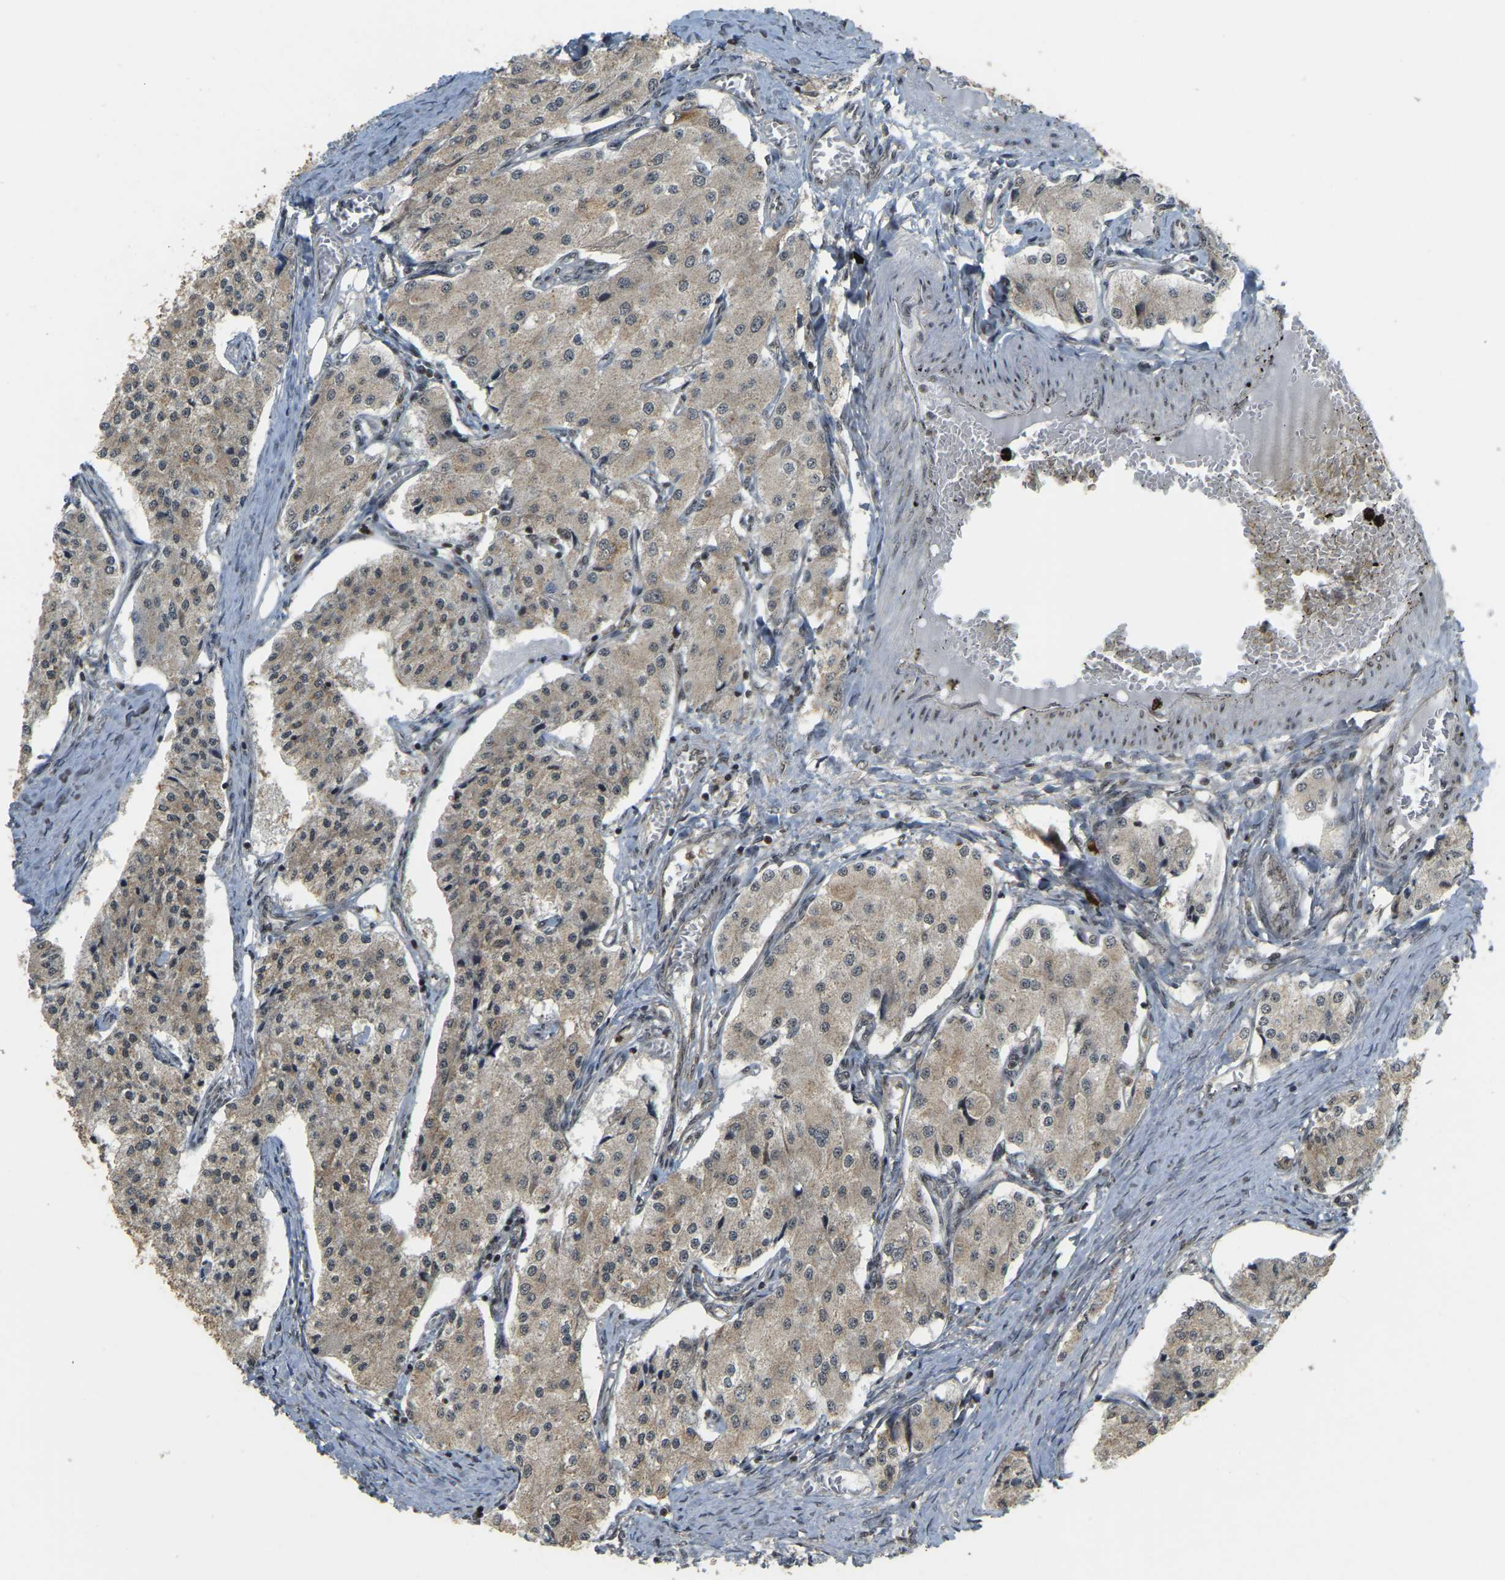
{"staining": {"intensity": "moderate", "quantity": "25%-75%", "location": "nuclear"}, "tissue": "carcinoid", "cell_type": "Tumor cells", "image_type": "cancer", "snomed": [{"axis": "morphology", "description": "Carcinoid, malignant, NOS"}, {"axis": "topography", "description": "Colon"}], "caption": "Immunohistochemistry (DAB (3,3'-diaminobenzidine)) staining of malignant carcinoid reveals moderate nuclear protein staining in about 25%-75% of tumor cells. The staining was performed using DAB, with brown indicating positive protein expression. Nuclei are stained blue with hematoxylin.", "gene": "BRF2", "patient": {"sex": "female", "age": 52}}